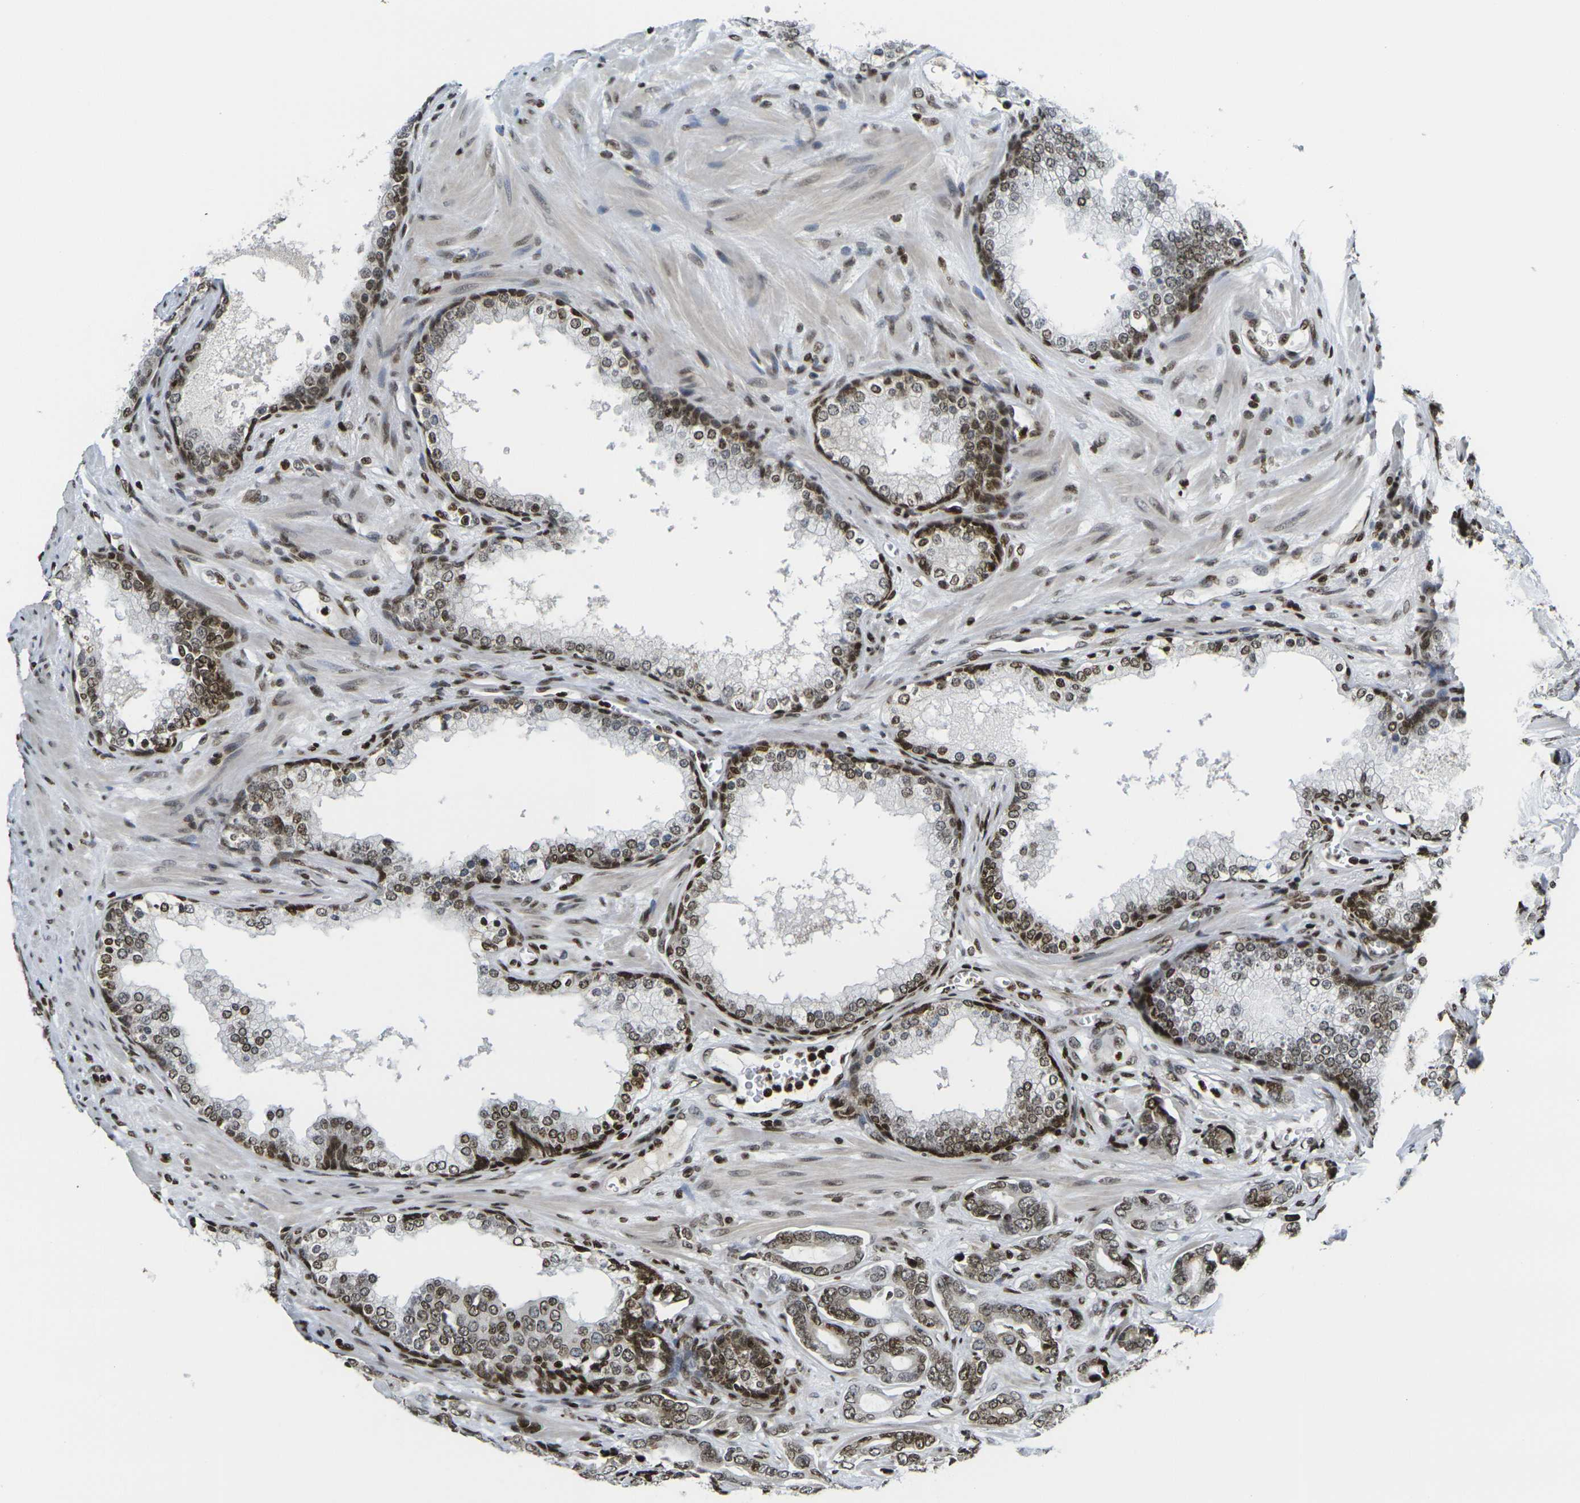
{"staining": {"intensity": "moderate", "quantity": "25%-75%", "location": "nuclear"}, "tissue": "prostate cancer", "cell_type": "Tumor cells", "image_type": "cancer", "snomed": [{"axis": "morphology", "description": "Adenocarcinoma, Low grade"}, {"axis": "topography", "description": "Prostate"}], "caption": "There is medium levels of moderate nuclear expression in tumor cells of prostate cancer (adenocarcinoma (low-grade)), as demonstrated by immunohistochemical staining (brown color).", "gene": "H1-10", "patient": {"sex": "male", "age": 58}}